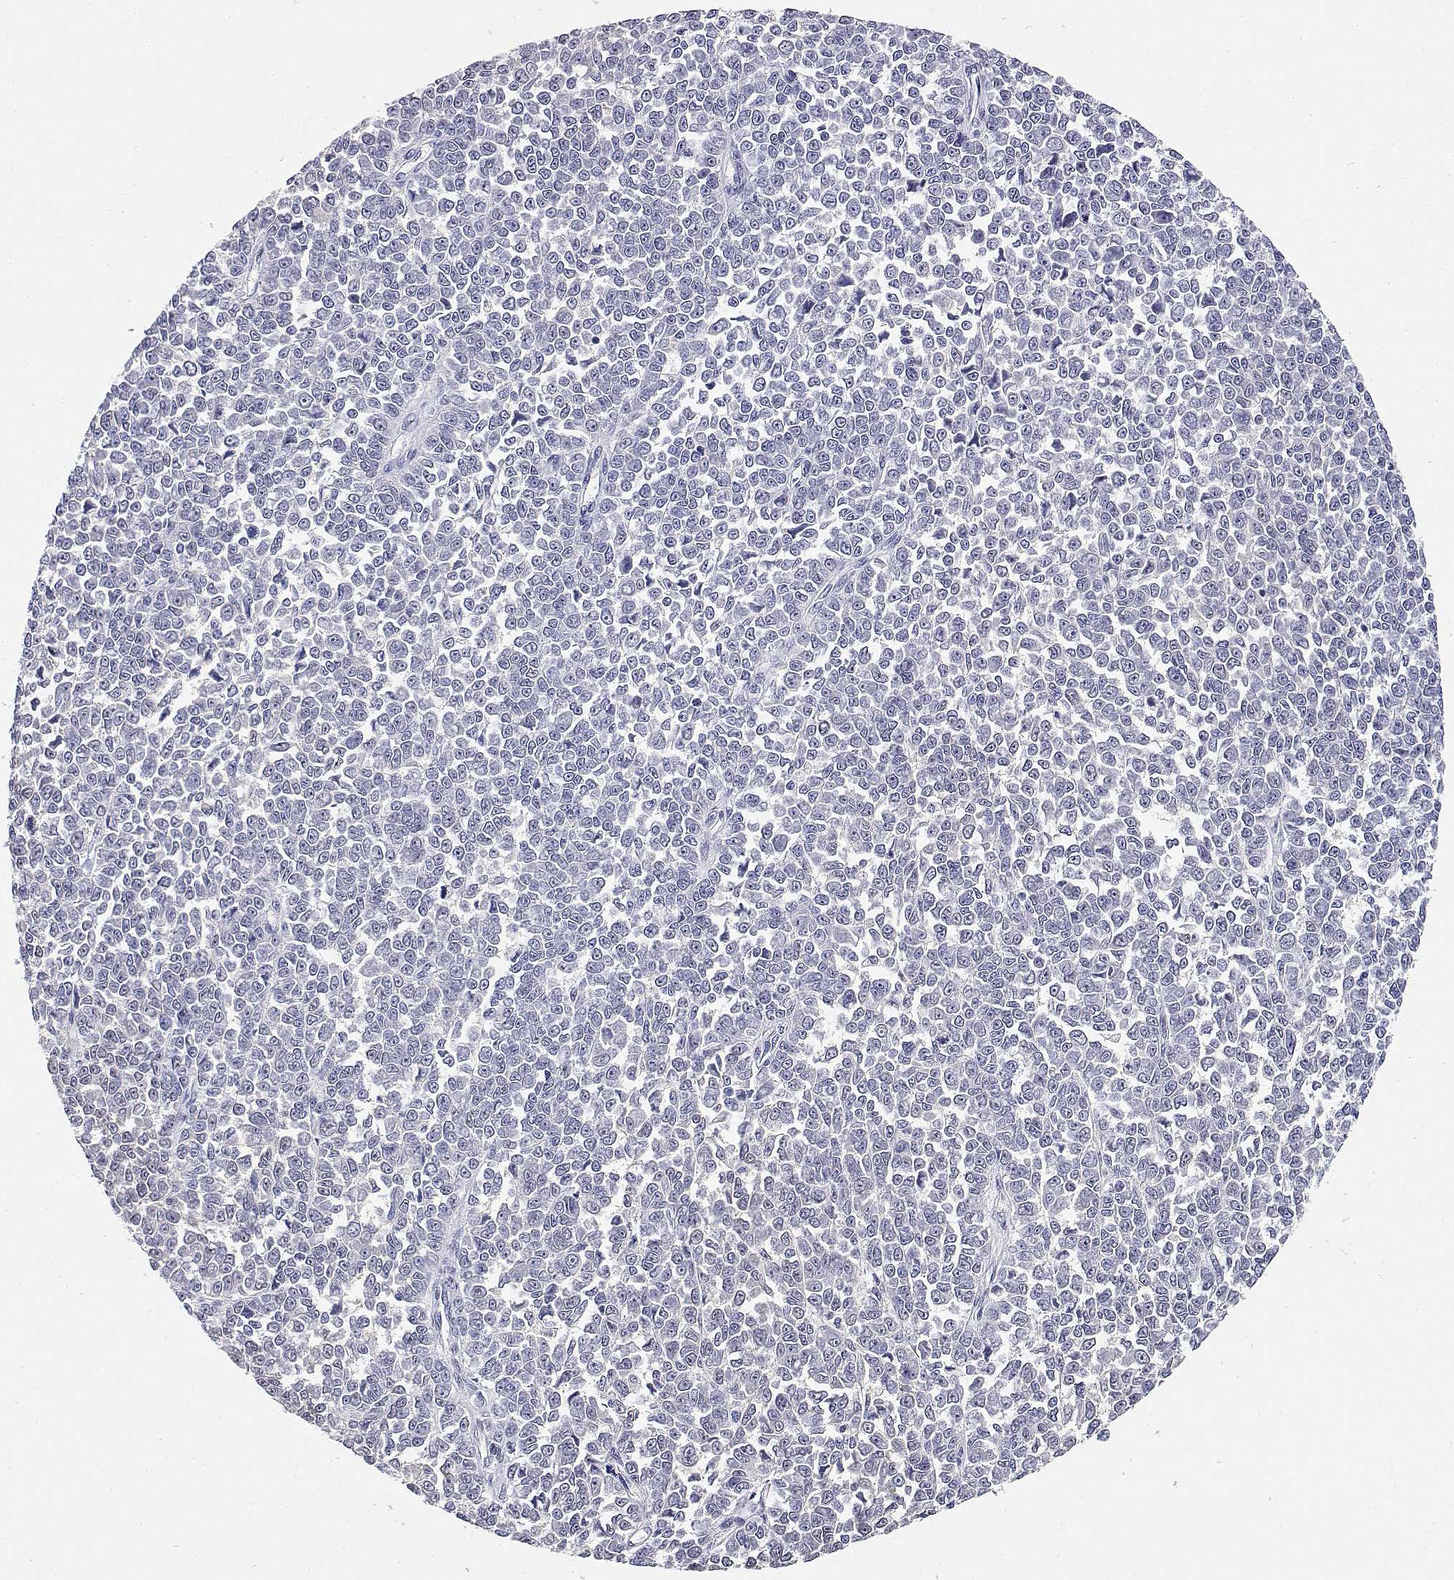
{"staining": {"intensity": "negative", "quantity": "none", "location": "none"}, "tissue": "melanoma", "cell_type": "Tumor cells", "image_type": "cancer", "snomed": [{"axis": "morphology", "description": "Malignant melanoma, NOS"}, {"axis": "topography", "description": "Skin"}], "caption": "Immunohistochemistry of human malignant melanoma exhibits no expression in tumor cells.", "gene": "ADA", "patient": {"sex": "female", "age": 95}}